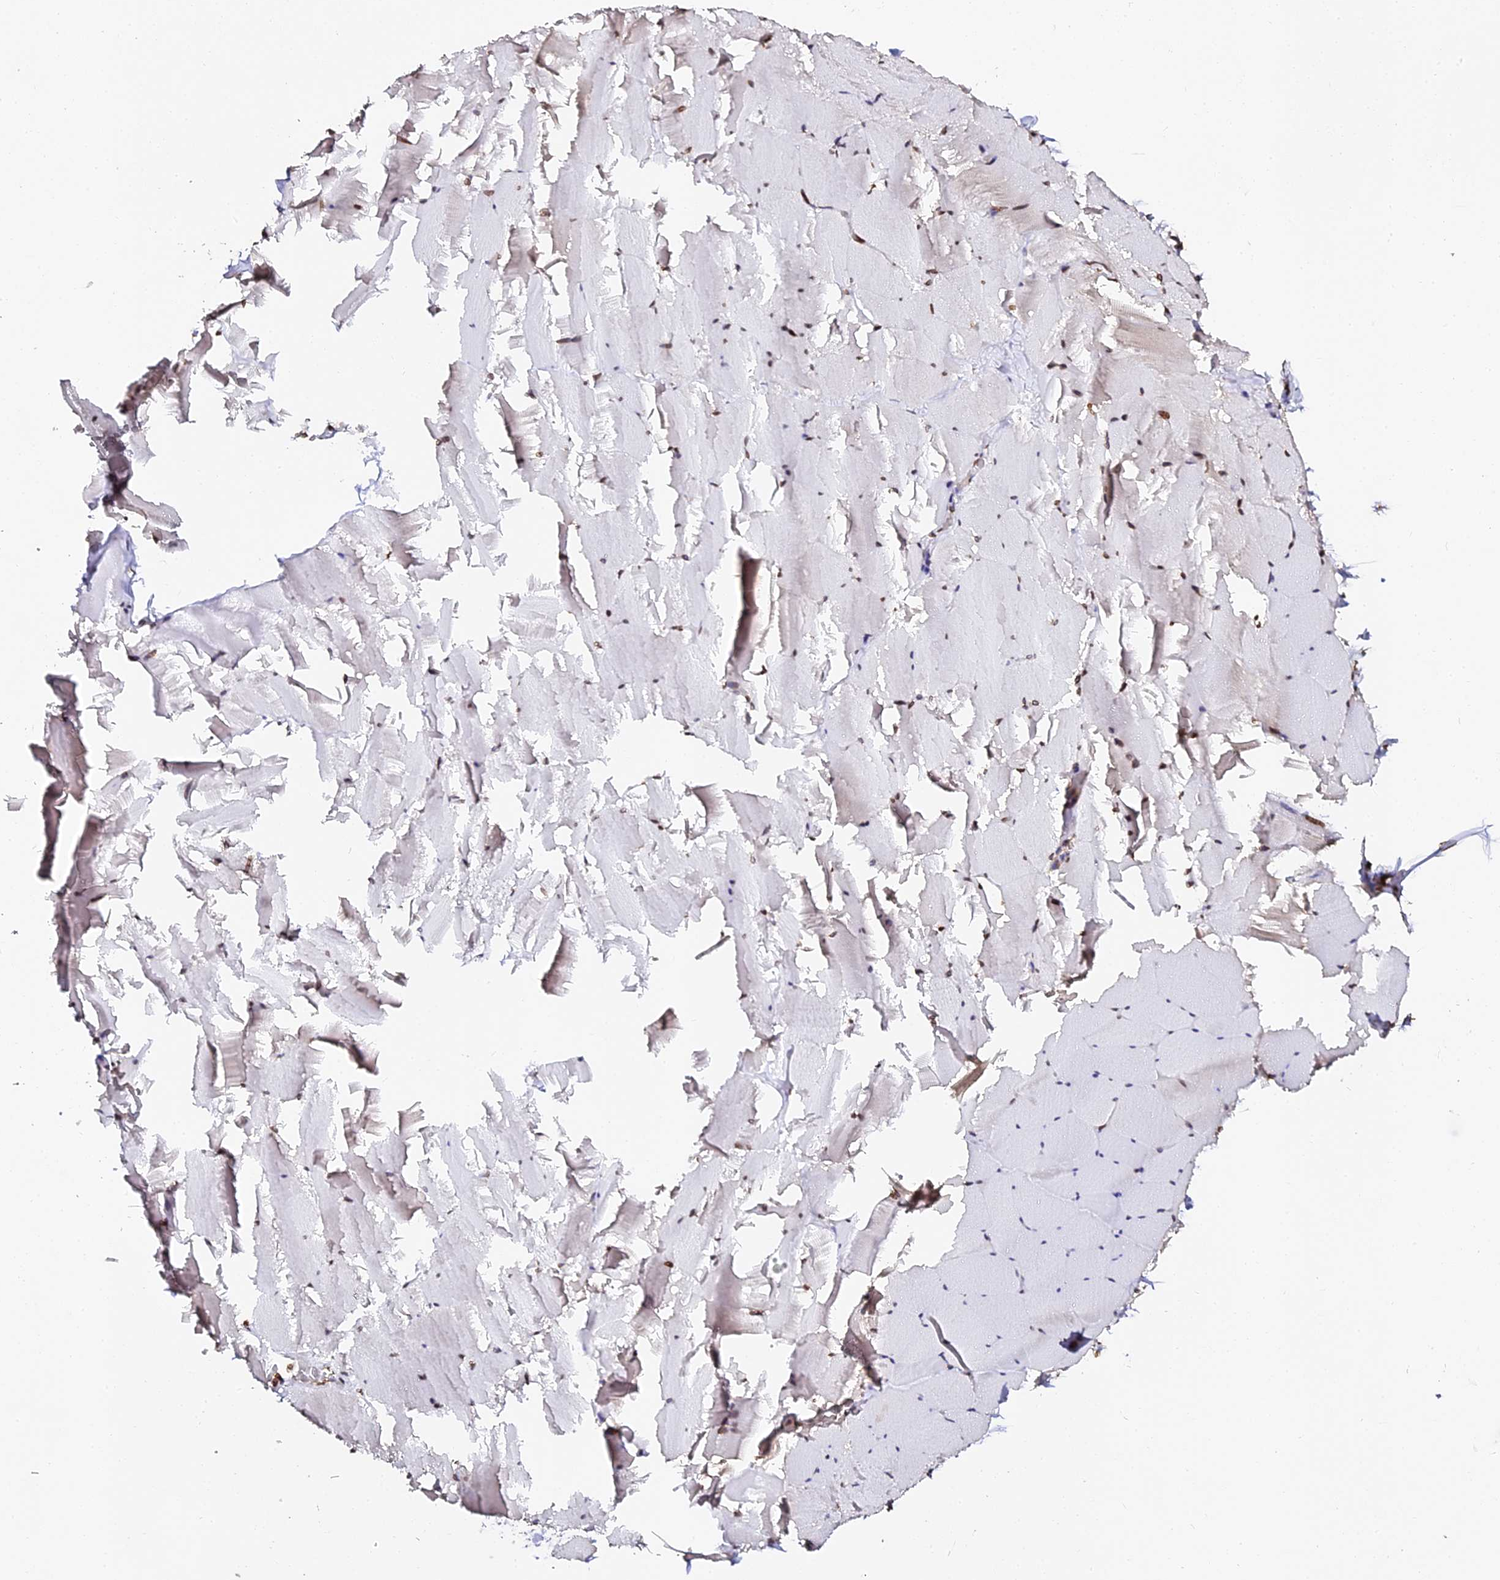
{"staining": {"intensity": "moderate", "quantity": "25%-75%", "location": "cytoplasmic/membranous,nuclear"}, "tissue": "skeletal muscle", "cell_type": "Myocytes", "image_type": "normal", "snomed": [{"axis": "morphology", "description": "Normal tissue, NOS"}, {"axis": "topography", "description": "Skeletal muscle"}], "caption": "A micrograph of skeletal muscle stained for a protein shows moderate cytoplasmic/membranous,nuclear brown staining in myocytes. (Stains: DAB in brown, nuclei in blue, Microscopy: brightfield microscopy at high magnification).", "gene": "ANAPC5", "patient": {"sex": "male", "age": 62}}